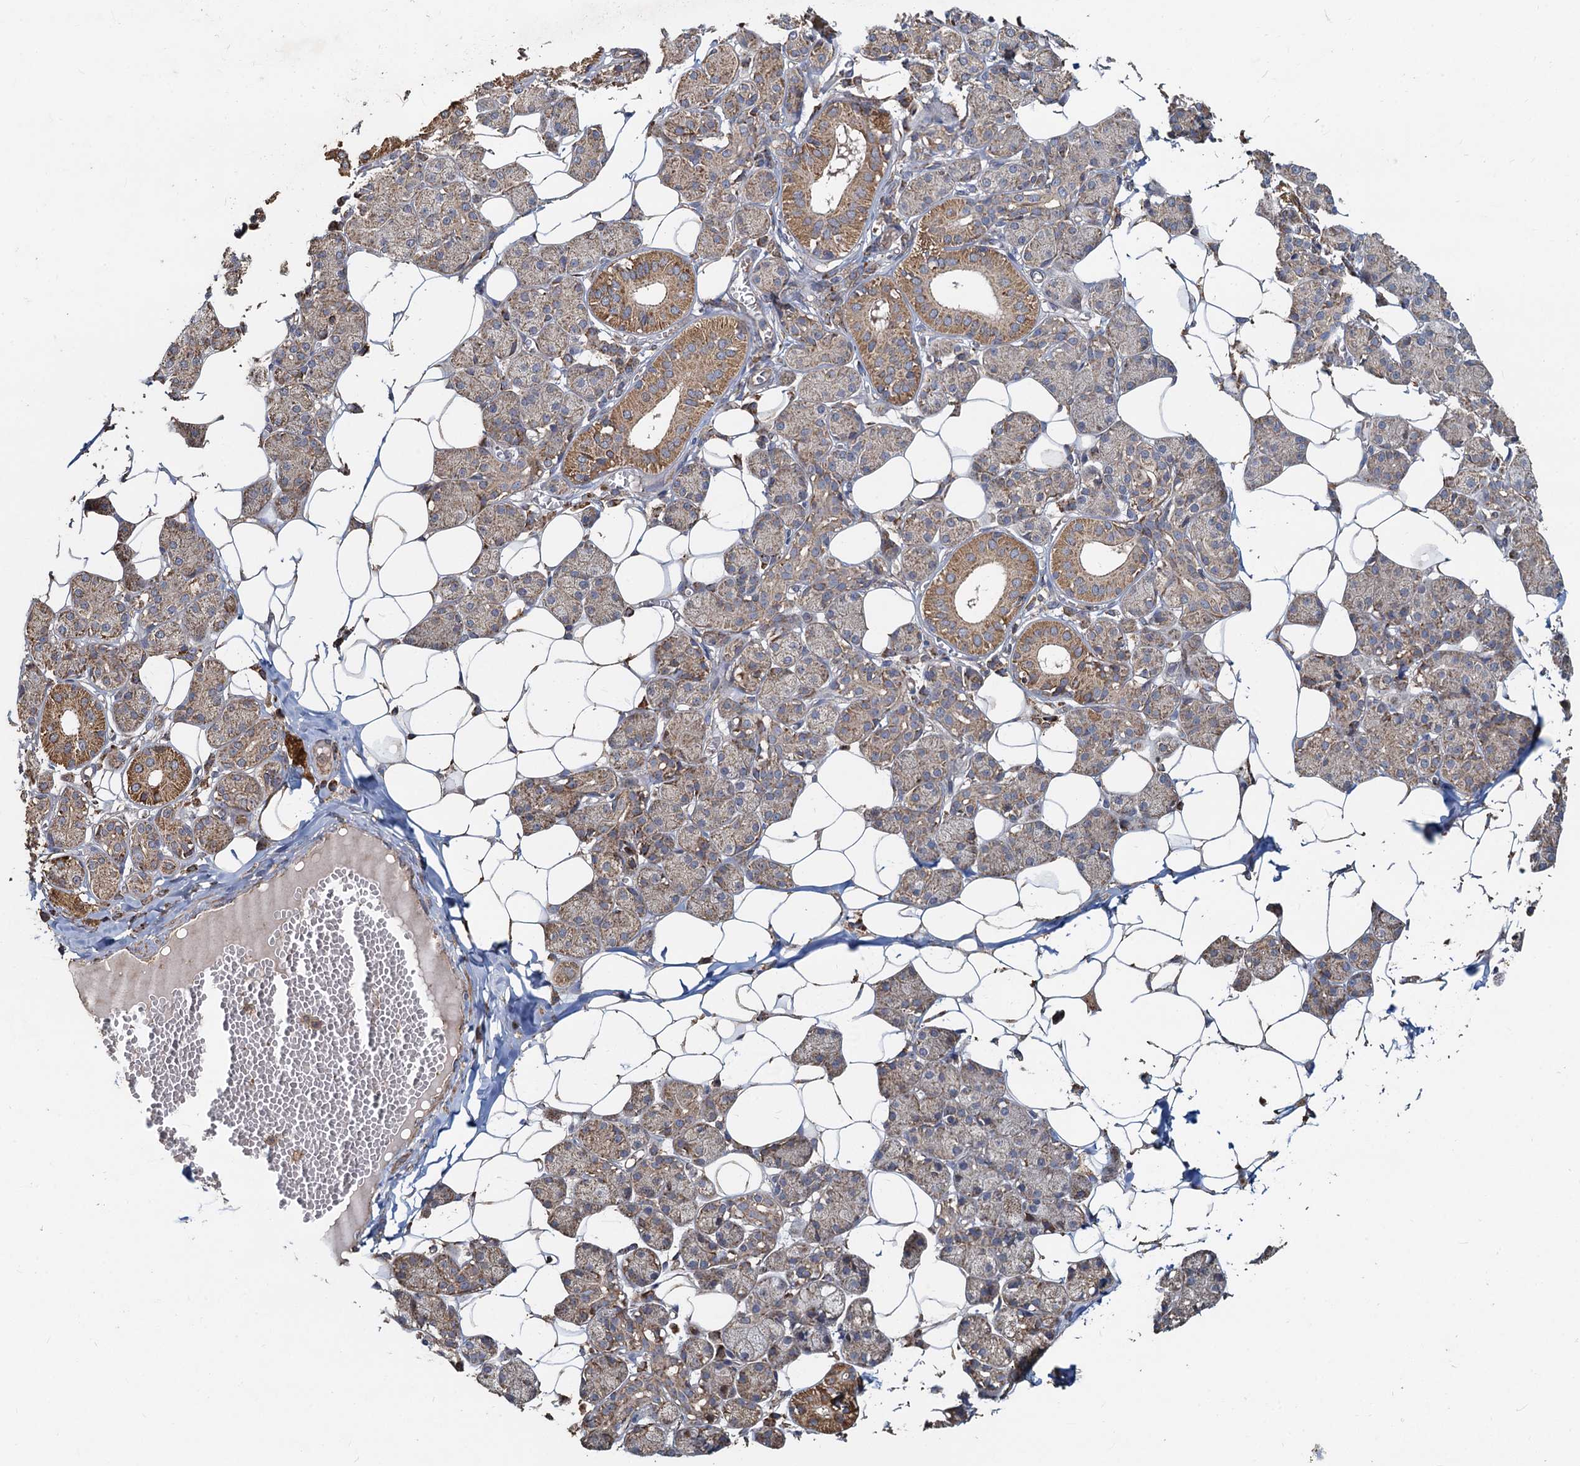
{"staining": {"intensity": "moderate", "quantity": ">75%", "location": "cytoplasmic/membranous"}, "tissue": "salivary gland", "cell_type": "Glandular cells", "image_type": "normal", "snomed": [{"axis": "morphology", "description": "Normal tissue, NOS"}, {"axis": "topography", "description": "Salivary gland"}], "caption": "There is medium levels of moderate cytoplasmic/membranous staining in glandular cells of unremarkable salivary gland, as demonstrated by immunohistochemical staining (brown color).", "gene": "SDS", "patient": {"sex": "female", "age": 33}}